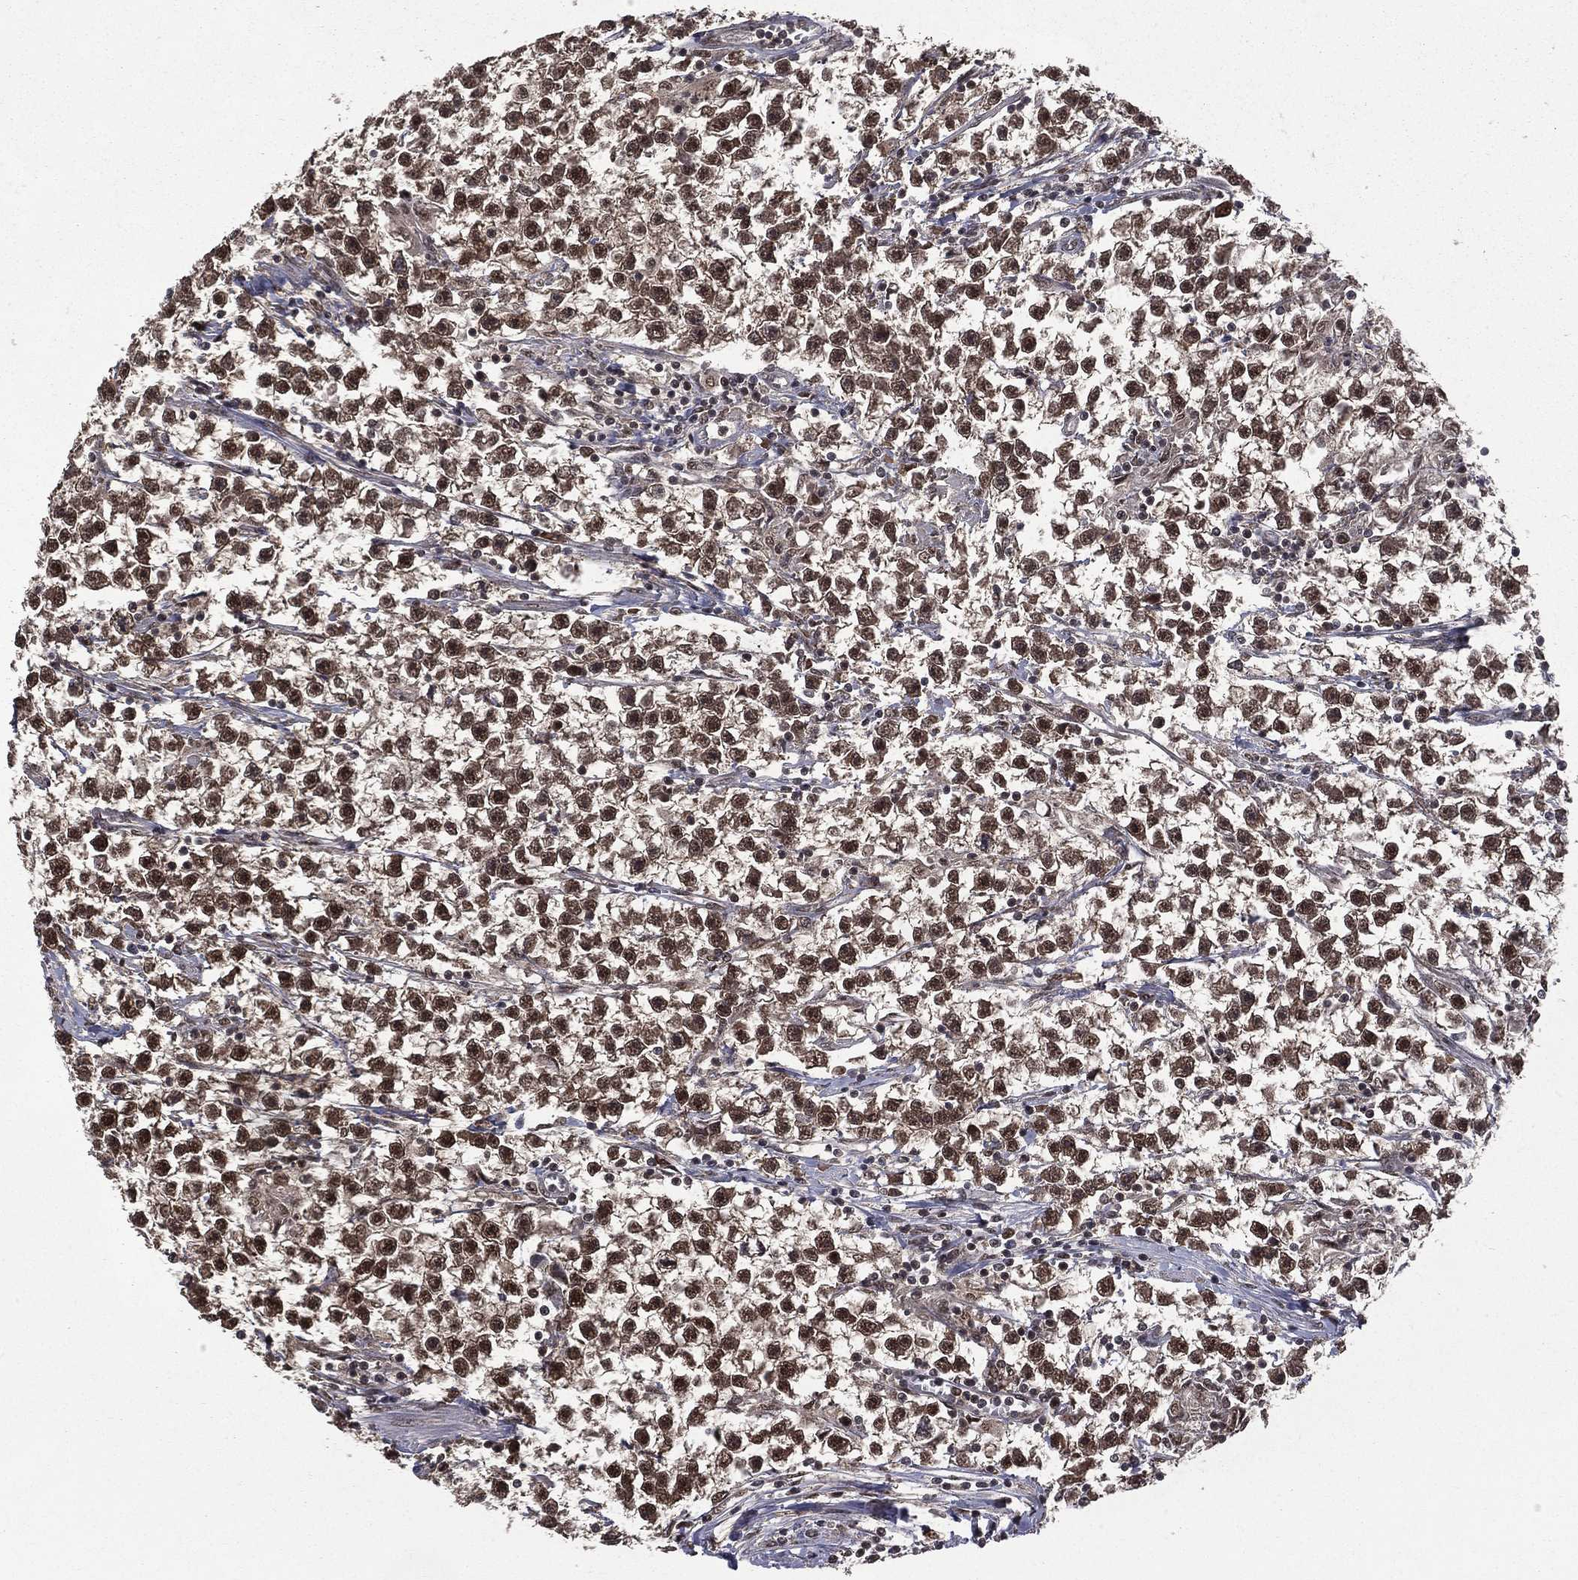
{"staining": {"intensity": "strong", "quantity": "25%-75%", "location": "nuclear"}, "tissue": "testis cancer", "cell_type": "Tumor cells", "image_type": "cancer", "snomed": [{"axis": "morphology", "description": "Seminoma, NOS"}, {"axis": "topography", "description": "Testis"}], "caption": "A histopathology image of seminoma (testis) stained for a protein exhibits strong nuclear brown staining in tumor cells.", "gene": "JMJD6", "patient": {"sex": "male", "age": 59}}